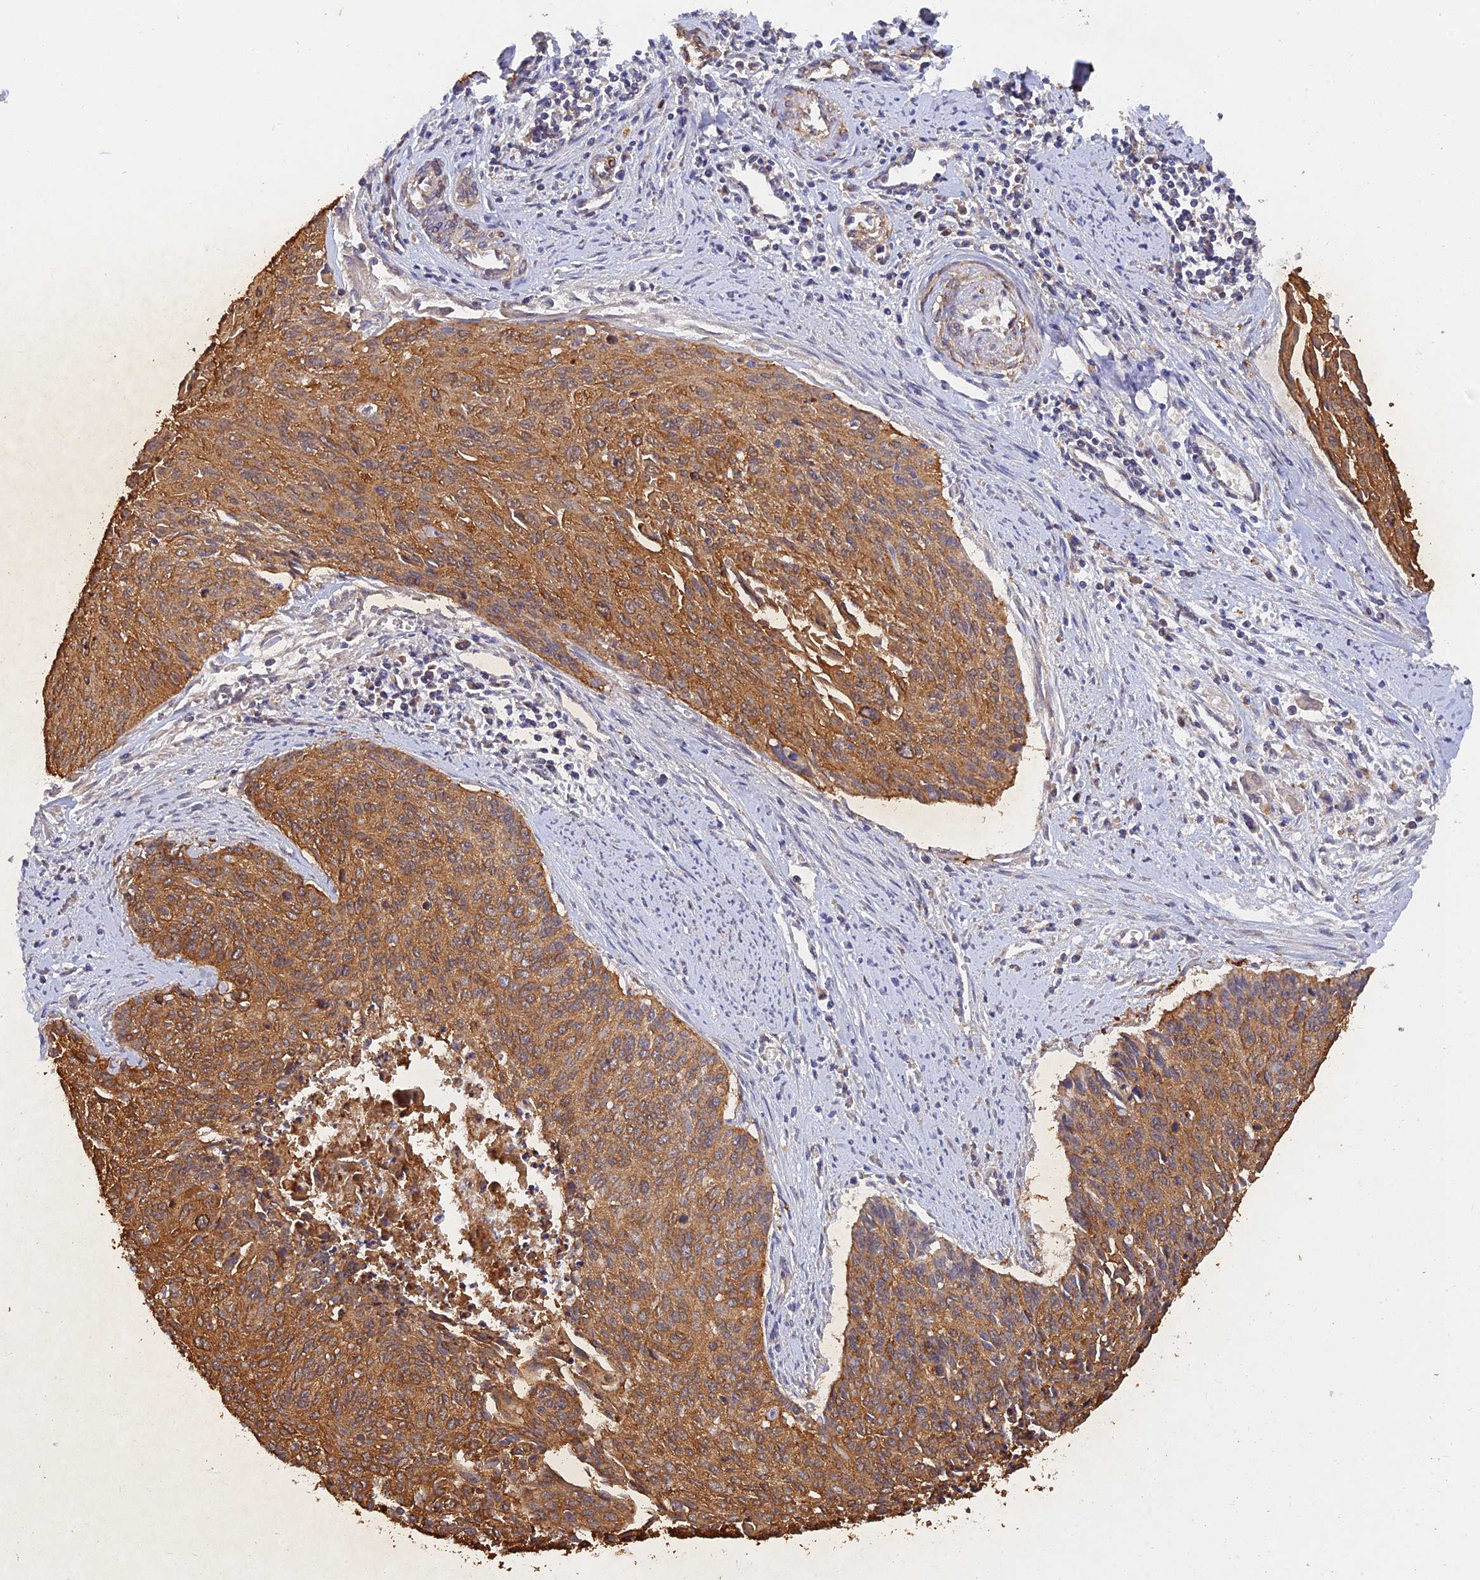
{"staining": {"intensity": "moderate", "quantity": ">75%", "location": "cytoplasmic/membranous"}, "tissue": "cervical cancer", "cell_type": "Tumor cells", "image_type": "cancer", "snomed": [{"axis": "morphology", "description": "Squamous cell carcinoma, NOS"}, {"axis": "topography", "description": "Cervix"}], "caption": "Cervical cancer stained for a protein demonstrates moderate cytoplasmic/membranous positivity in tumor cells.", "gene": "SLC38A11", "patient": {"sex": "female", "age": 55}}